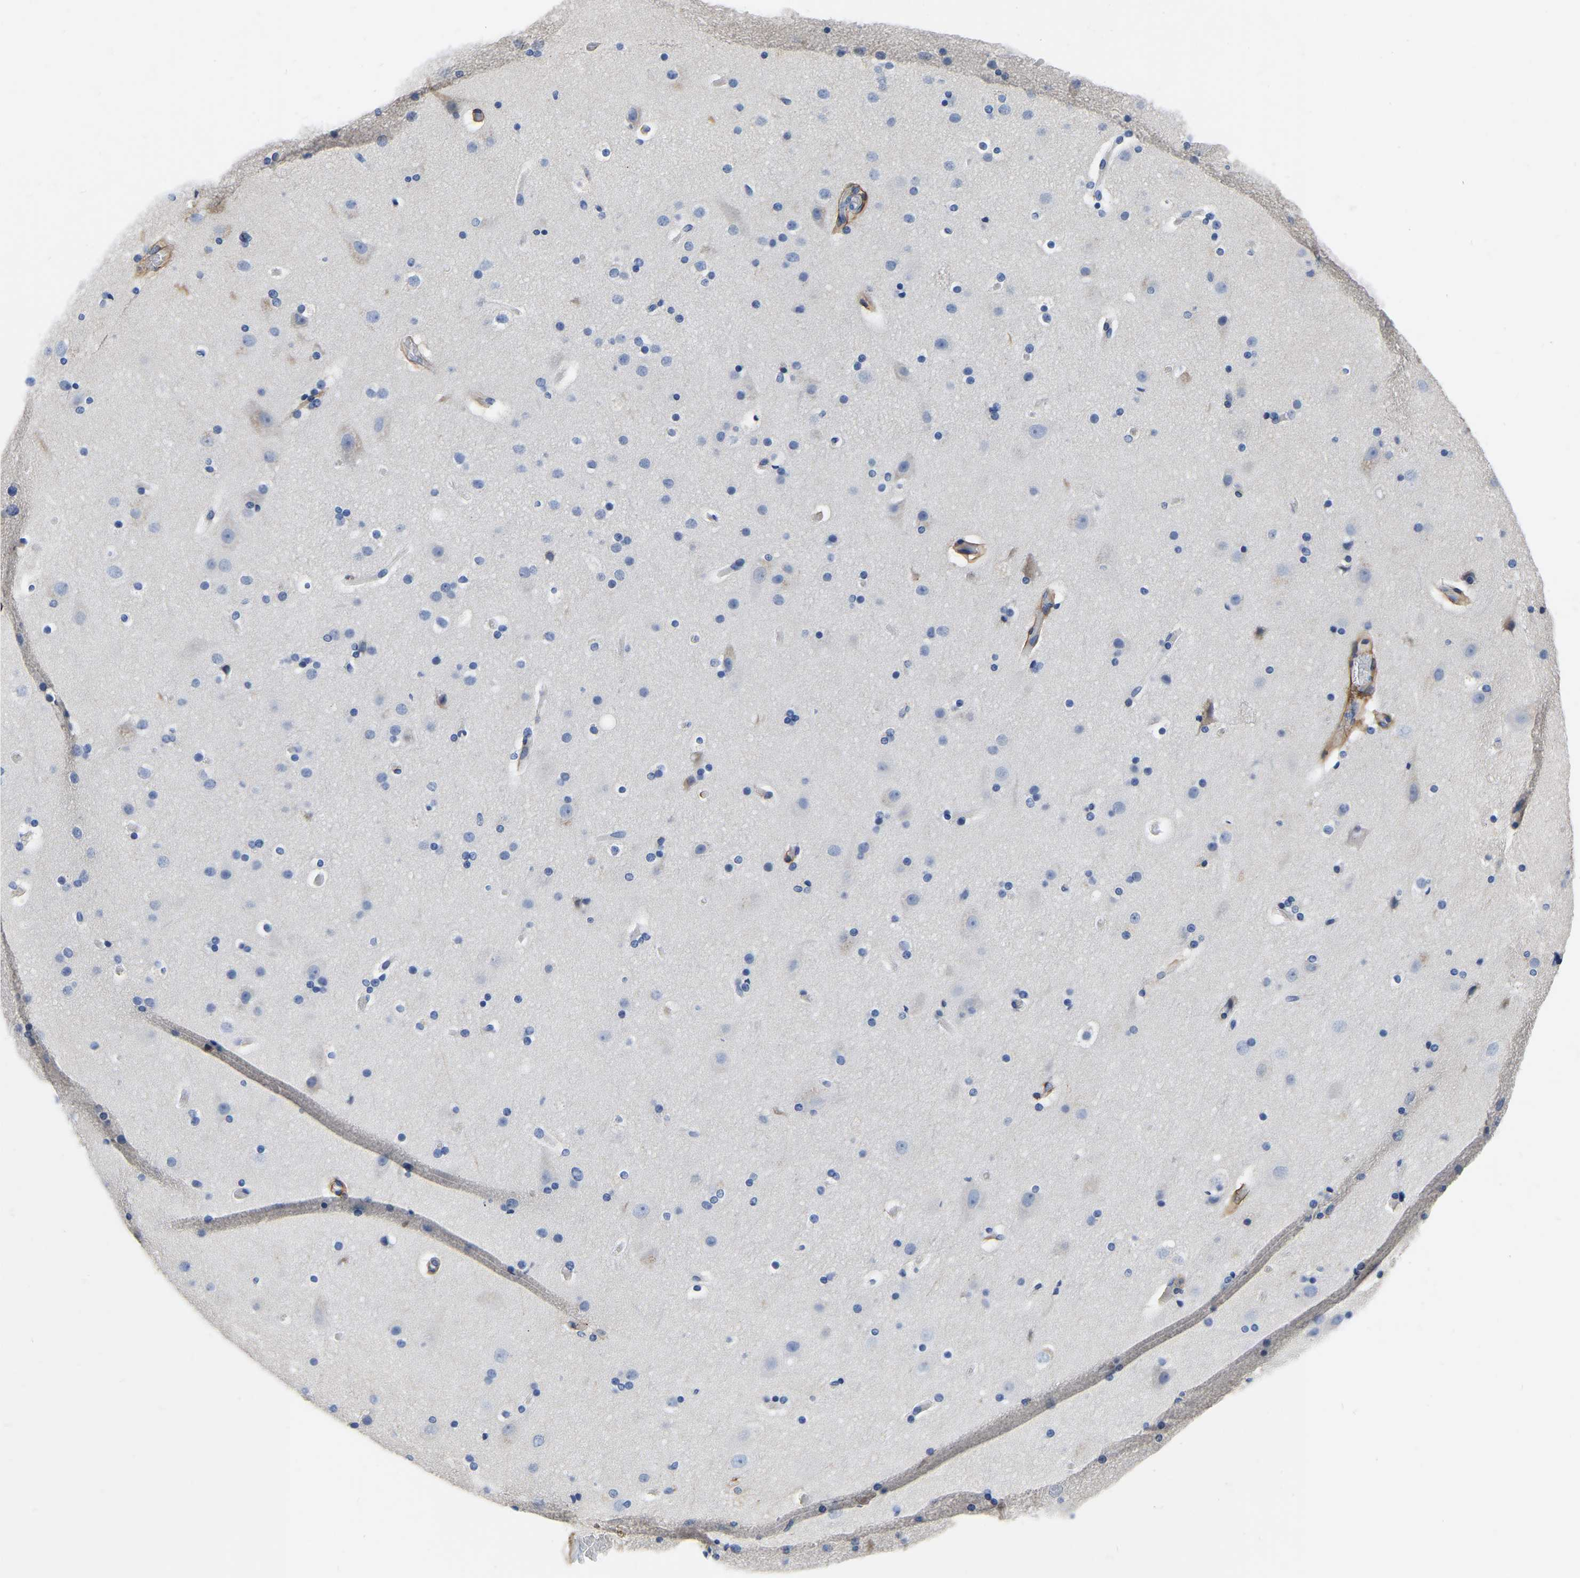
{"staining": {"intensity": "negative", "quantity": "none", "location": "none"}, "tissue": "cerebral cortex", "cell_type": "Endothelial cells", "image_type": "normal", "snomed": [{"axis": "morphology", "description": "Normal tissue, NOS"}, {"axis": "topography", "description": "Cerebral cortex"}], "caption": "This is an IHC image of benign human cerebral cortex. There is no positivity in endothelial cells.", "gene": "COL6A1", "patient": {"sex": "male", "age": 57}}